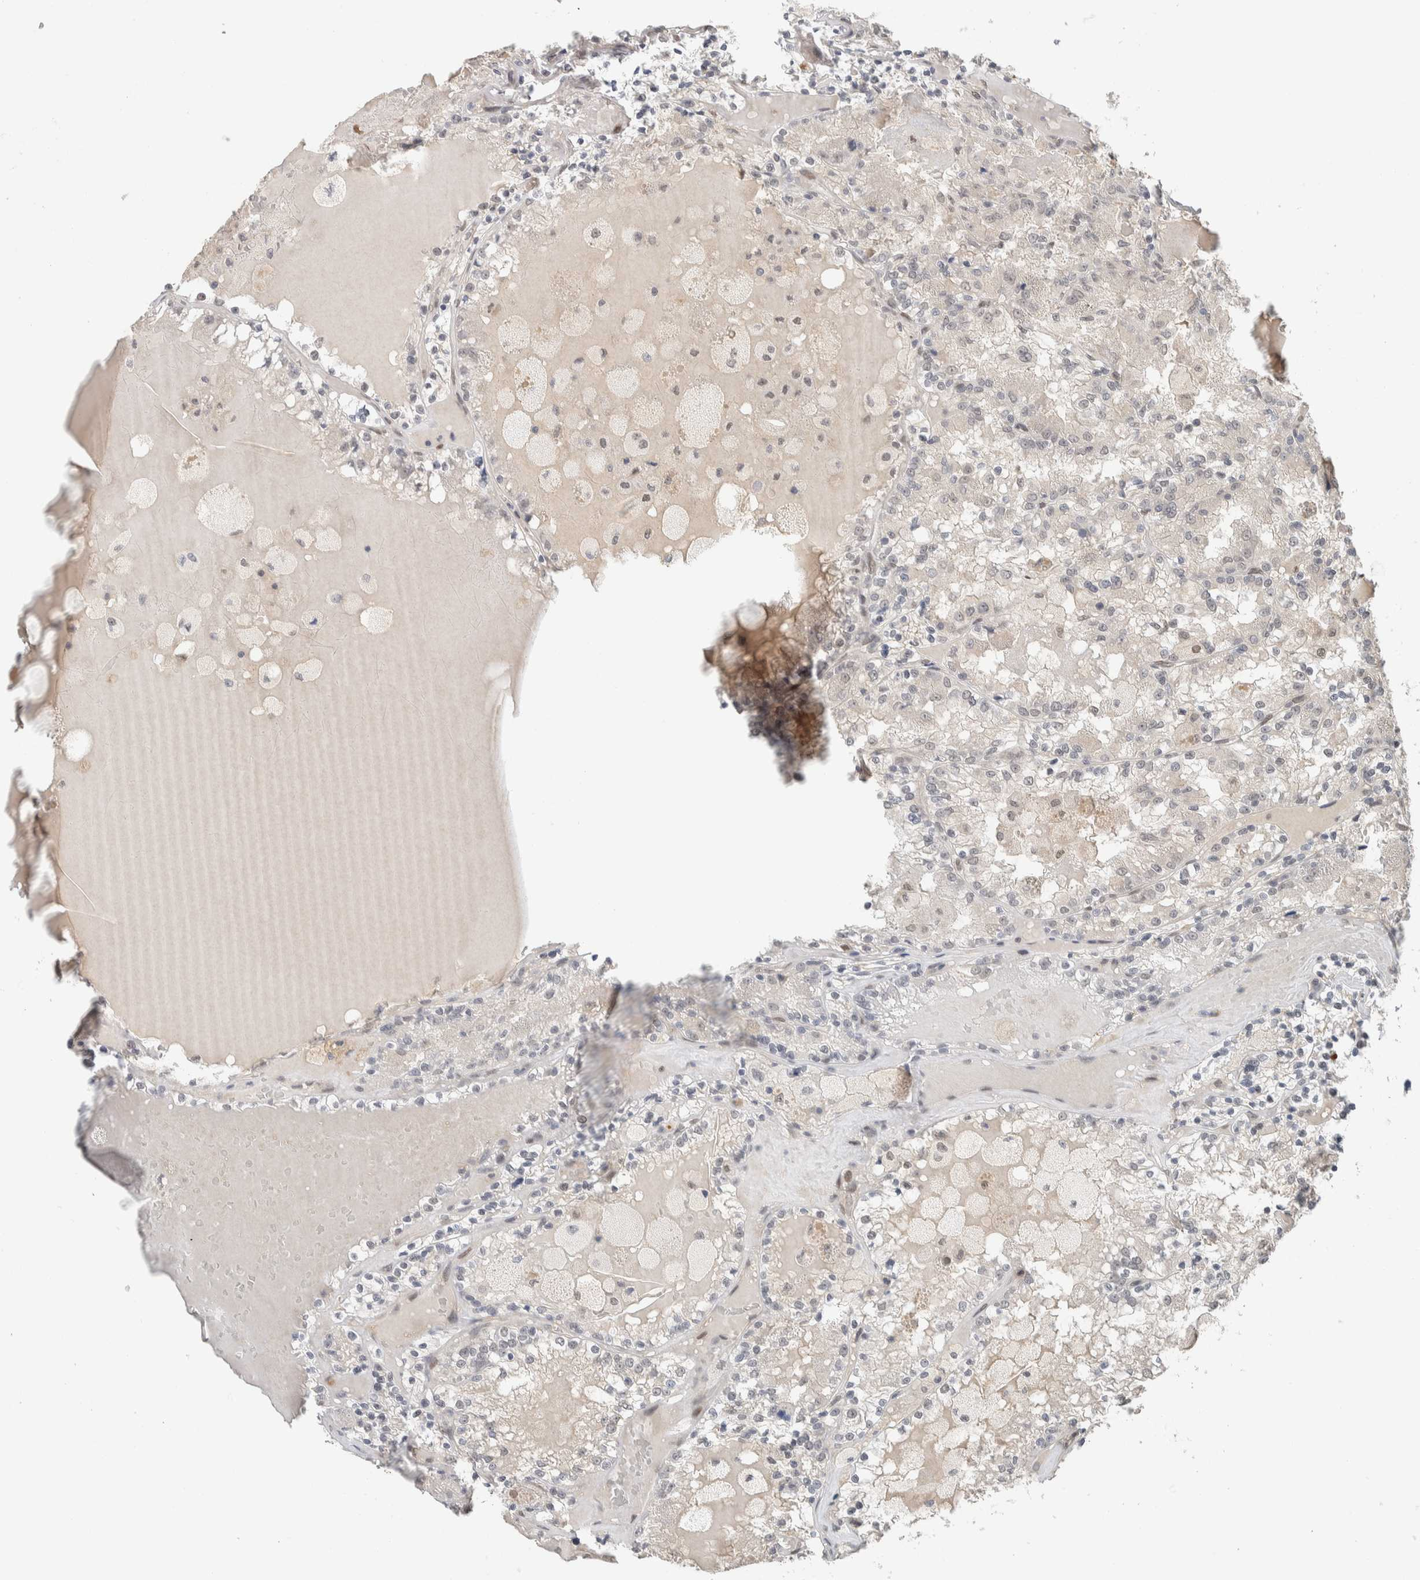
{"staining": {"intensity": "negative", "quantity": "none", "location": "none"}, "tissue": "renal cancer", "cell_type": "Tumor cells", "image_type": "cancer", "snomed": [{"axis": "morphology", "description": "Adenocarcinoma, NOS"}, {"axis": "topography", "description": "Kidney"}], "caption": "Tumor cells show no significant protein expression in adenocarcinoma (renal).", "gene": "CYSRT1", "patient": {"sex": "female", "age": 56}}